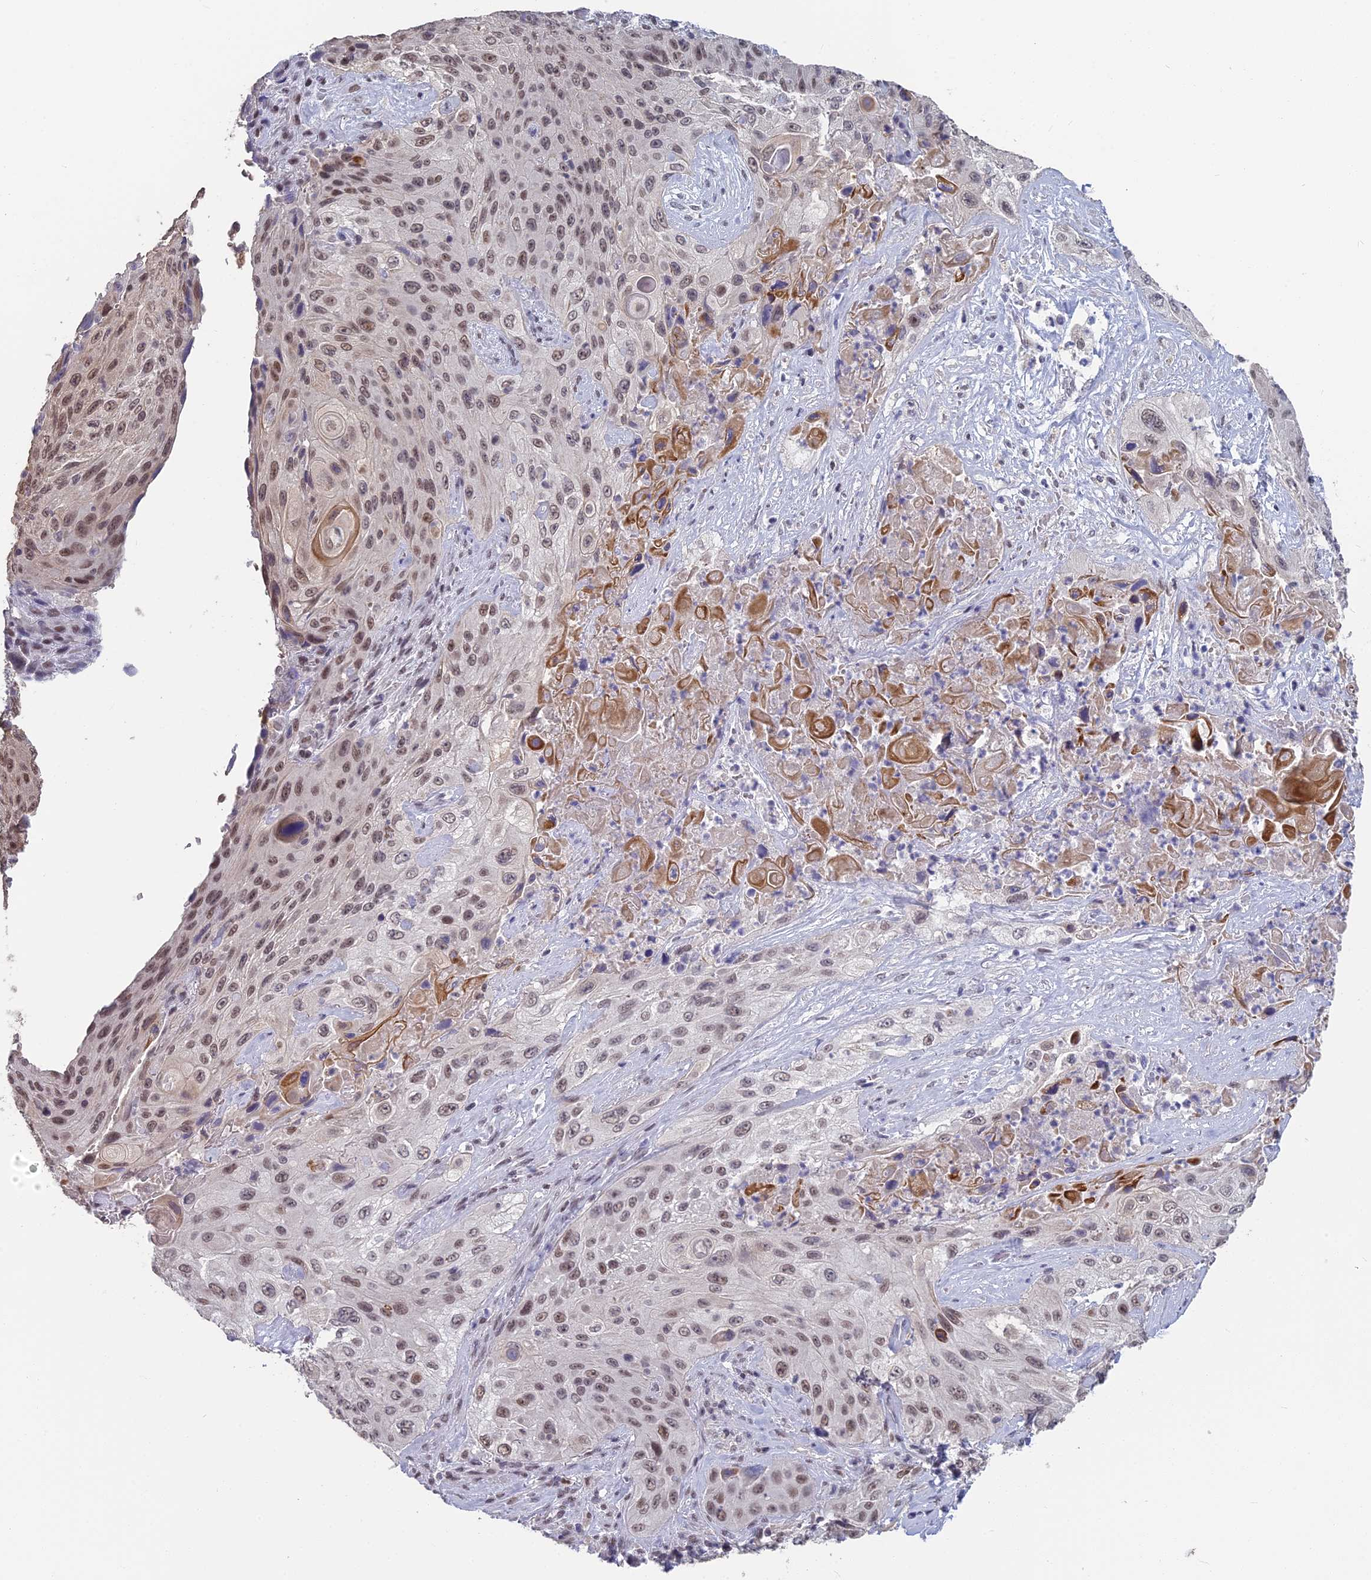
{"staining": {"intensity": "moderate", "quantity": ">75%", "location": "nuclear"}, "tissue": "cervical cancer", "cell_type": "Tumor cells", "image_type": "cancer", "snomed": [{"axis": "morphology", "description": "Squamous cell carcinoma, NOS"}, {"axis": "topography", "description": "Cervix"}], "caption": "Squamous cell carcinoma (cervical) stained with a protein marker shows moderate staining in tumor cells.", "gene": "MT-CO3", "patient": {"sex": "female", "age": 42}}